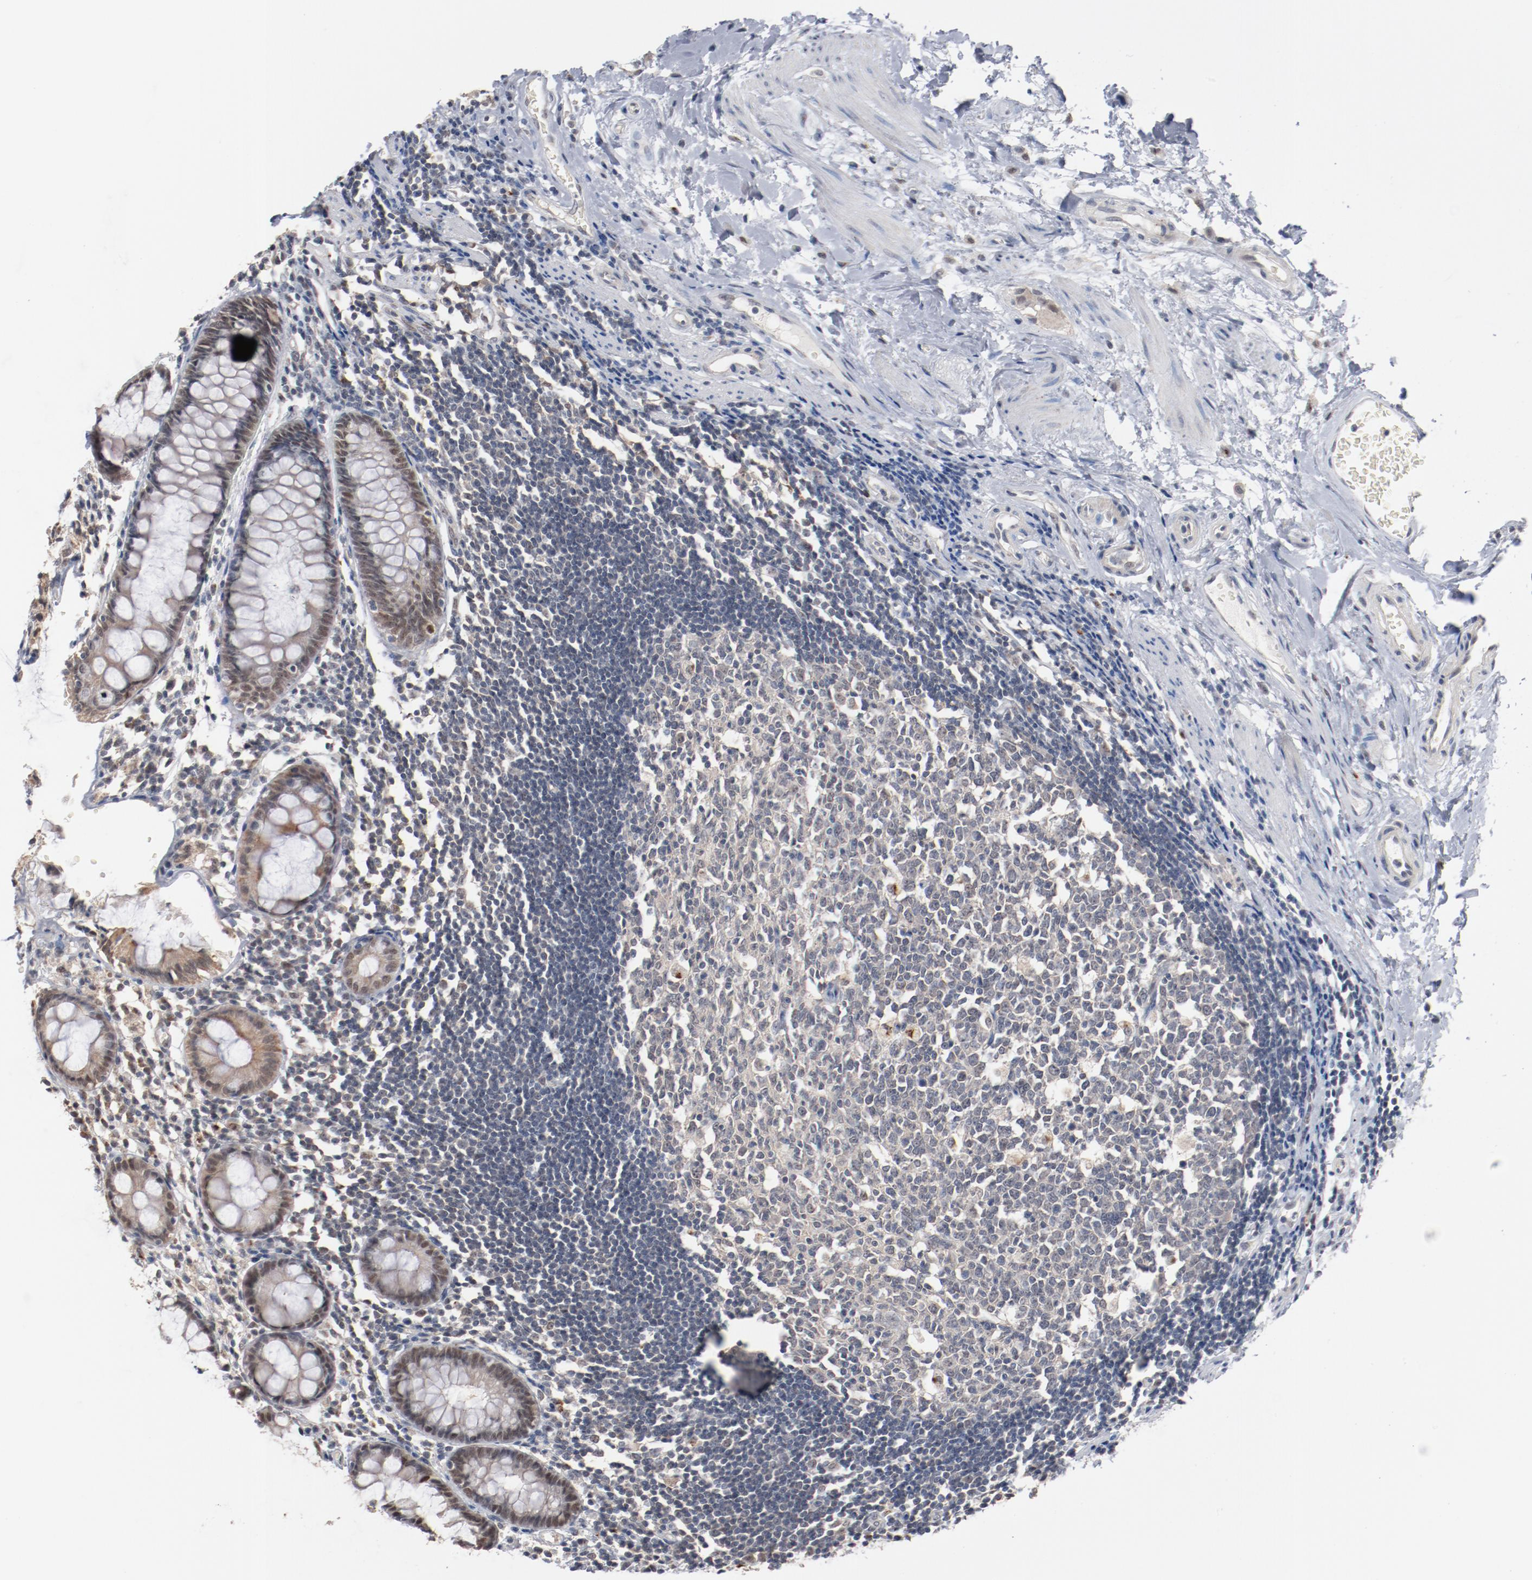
{"staining": {"intensity": "weak", "quantity": "<25%", "location": "nuclear"}, "tissue": "rectum", "cell_type": "Glandular cells", "image_type": "normal", "snomed": [{"axis": "morphology", "description": "Normal tissue, NOS"}, {"axis": "topography", "description": "Rectum"}], "caption": "A high-resolution image shows immunohistochemistry staining of benign rectum, which demonstrates no significant positivity in glandular cells. (Brightfield microscopy of DAB IHC at high magnification).", "gene": "ERICH1", "patient": {"sex": "female", "age": 66}}